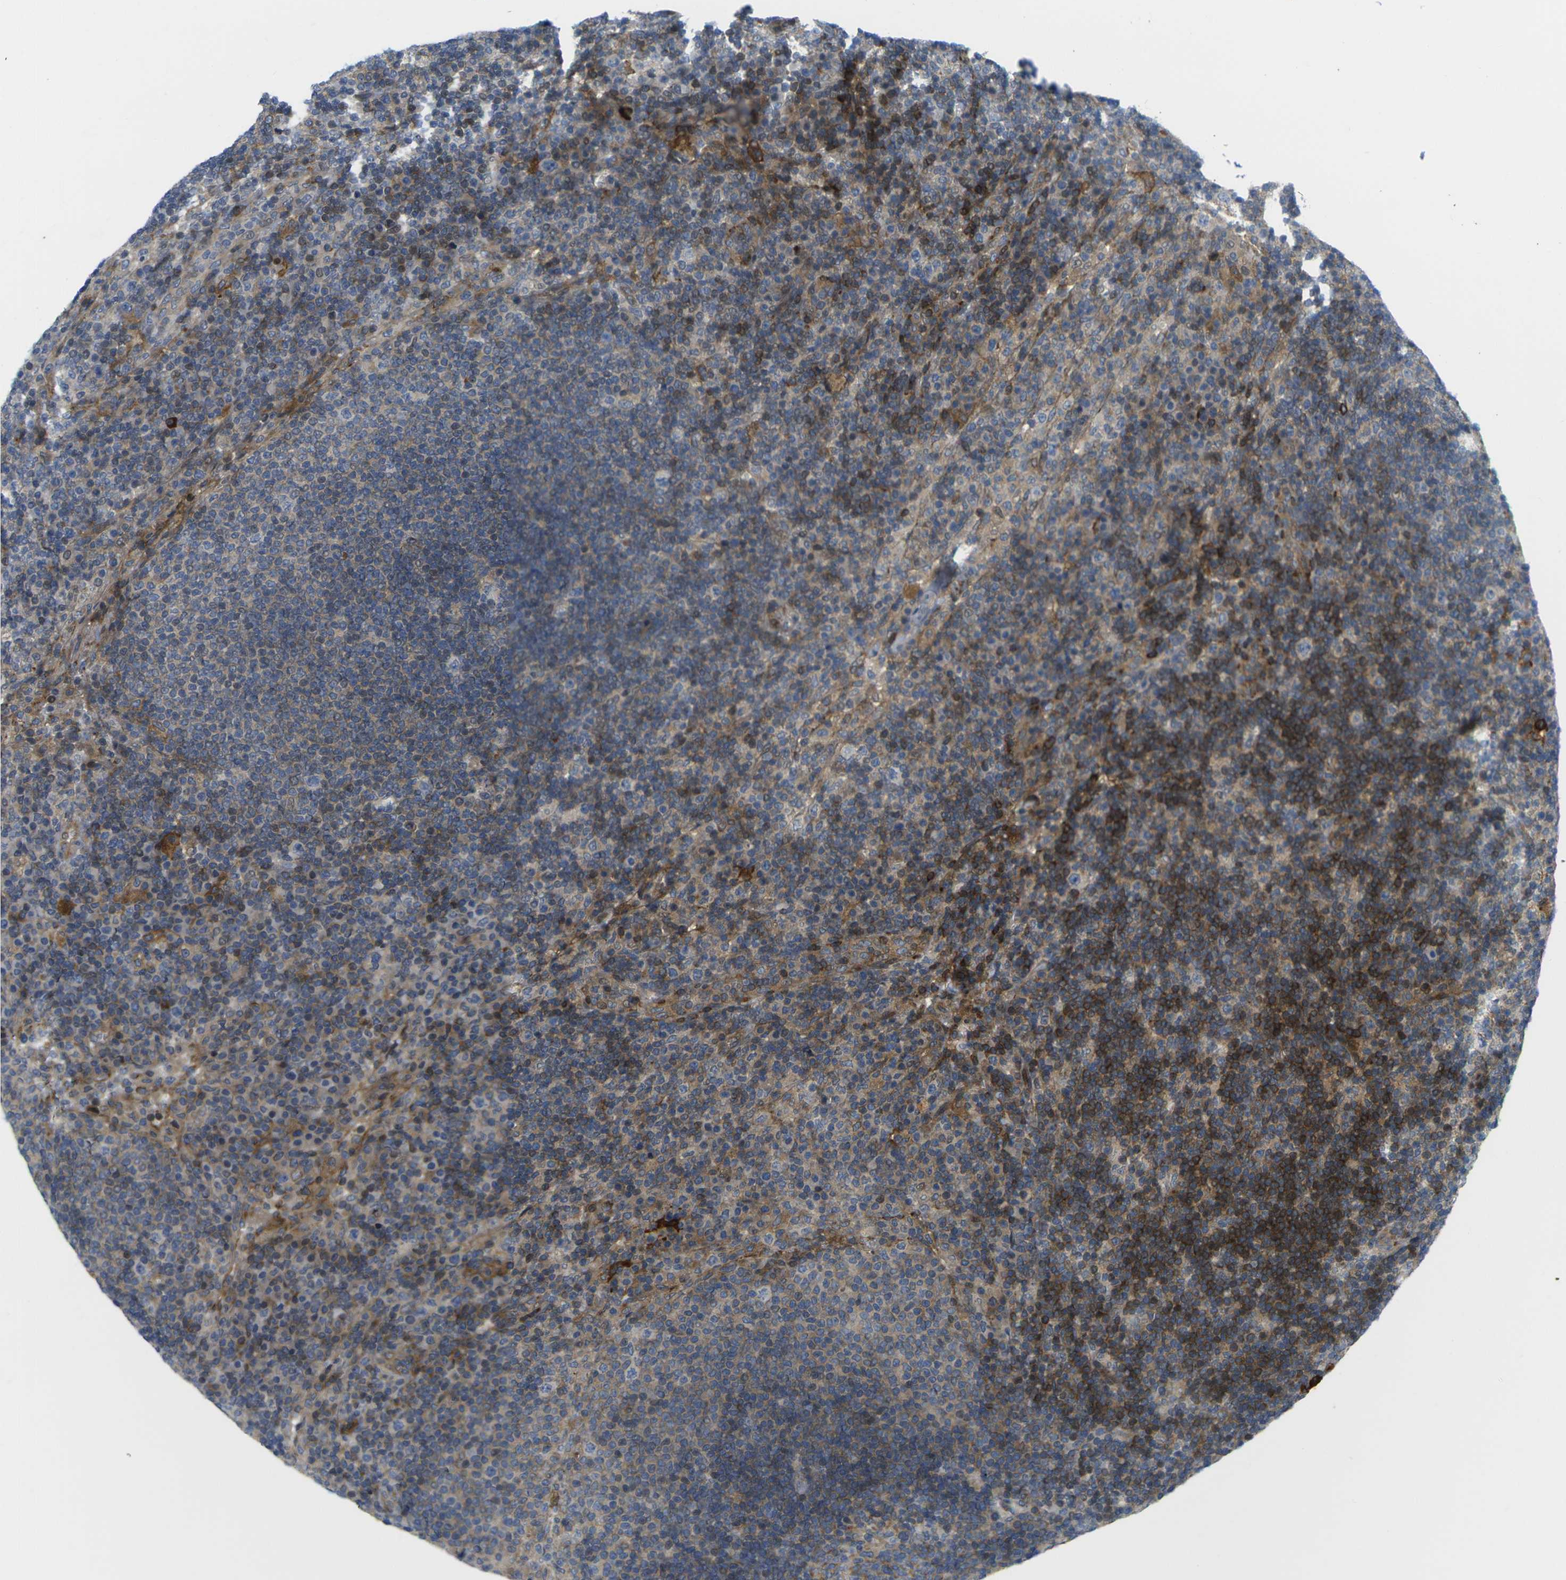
{"staining": {"intensity": "moderate", "quantity": "25%-75%", "location": "cytoplasmic/membranous"}, "tissue": "lymph node", "cell_type": "Germinal center cells", "image_type": "normal", "snomed": [{"axis": "morphology", "description": "Normal tissue, NOS"}, {"axis": "topography", "description": "Lymph node"}], "caption": "This image reveals IHC staining of normal human lymph node, with medium moderate cytoplasmic/membranous staining in approximately 25%-75% of germinal center cells.", "gene": "ROBO2", "patient": {"sex": "female", "age": 53}}